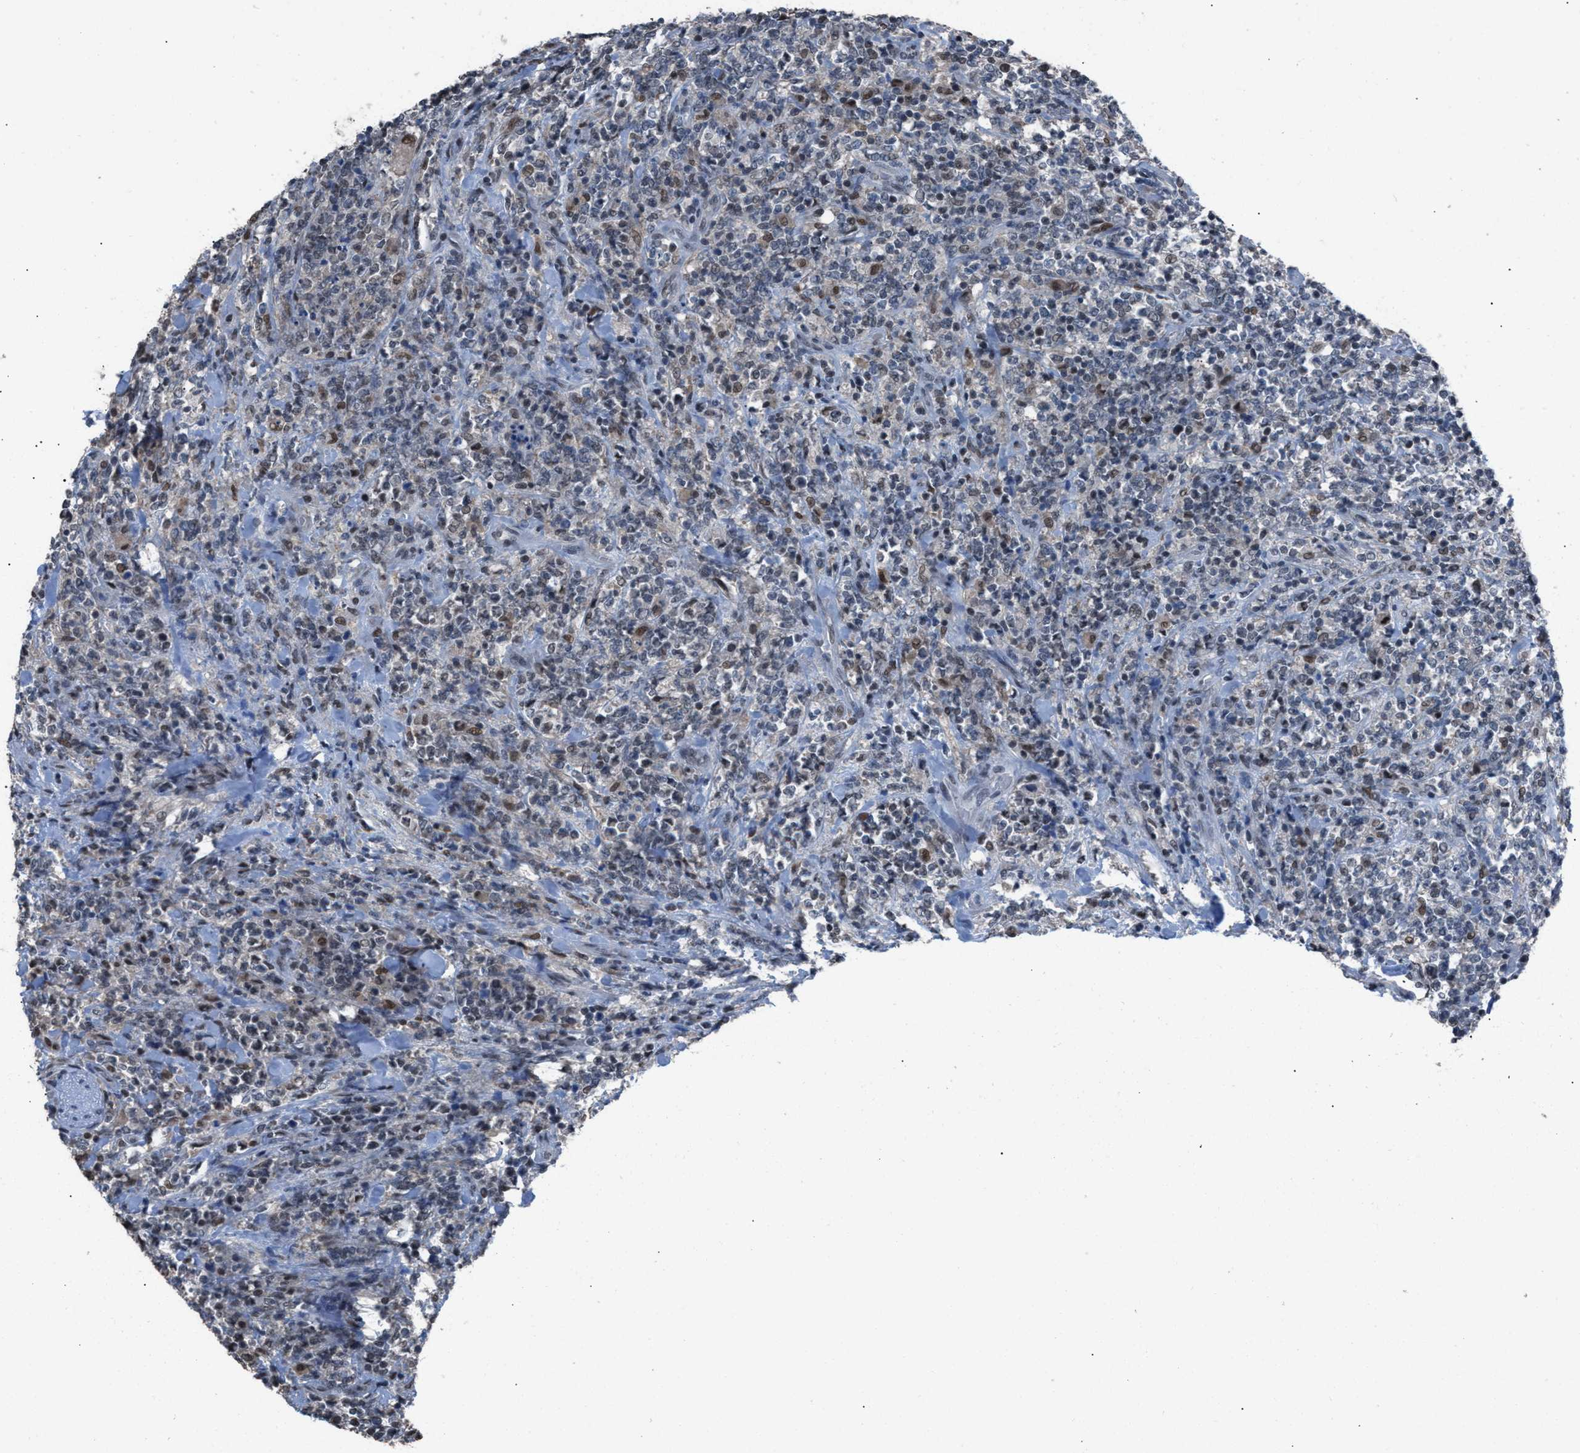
{"staining": {"intensity": "weak", "quantity": "25%-75%", "location": "nuclear"}, "tissue": "lymphoma", "cell_type": "Tumor cells", "image_type": "cancer", "snomed": [{"axis": "morphology", "description": "Malignant lymphoma, non-Hodgkin's type, High grade"}, {"axis": "topography", "description": "Soft tissue"}], "caption": "Immunohistochemical staining of lymphoma reveals weak nuclear protein staining in about 25%-75% of tumor cells.", "gene": "ZNF276", "patient": {"sex": "male", "age": 18}}